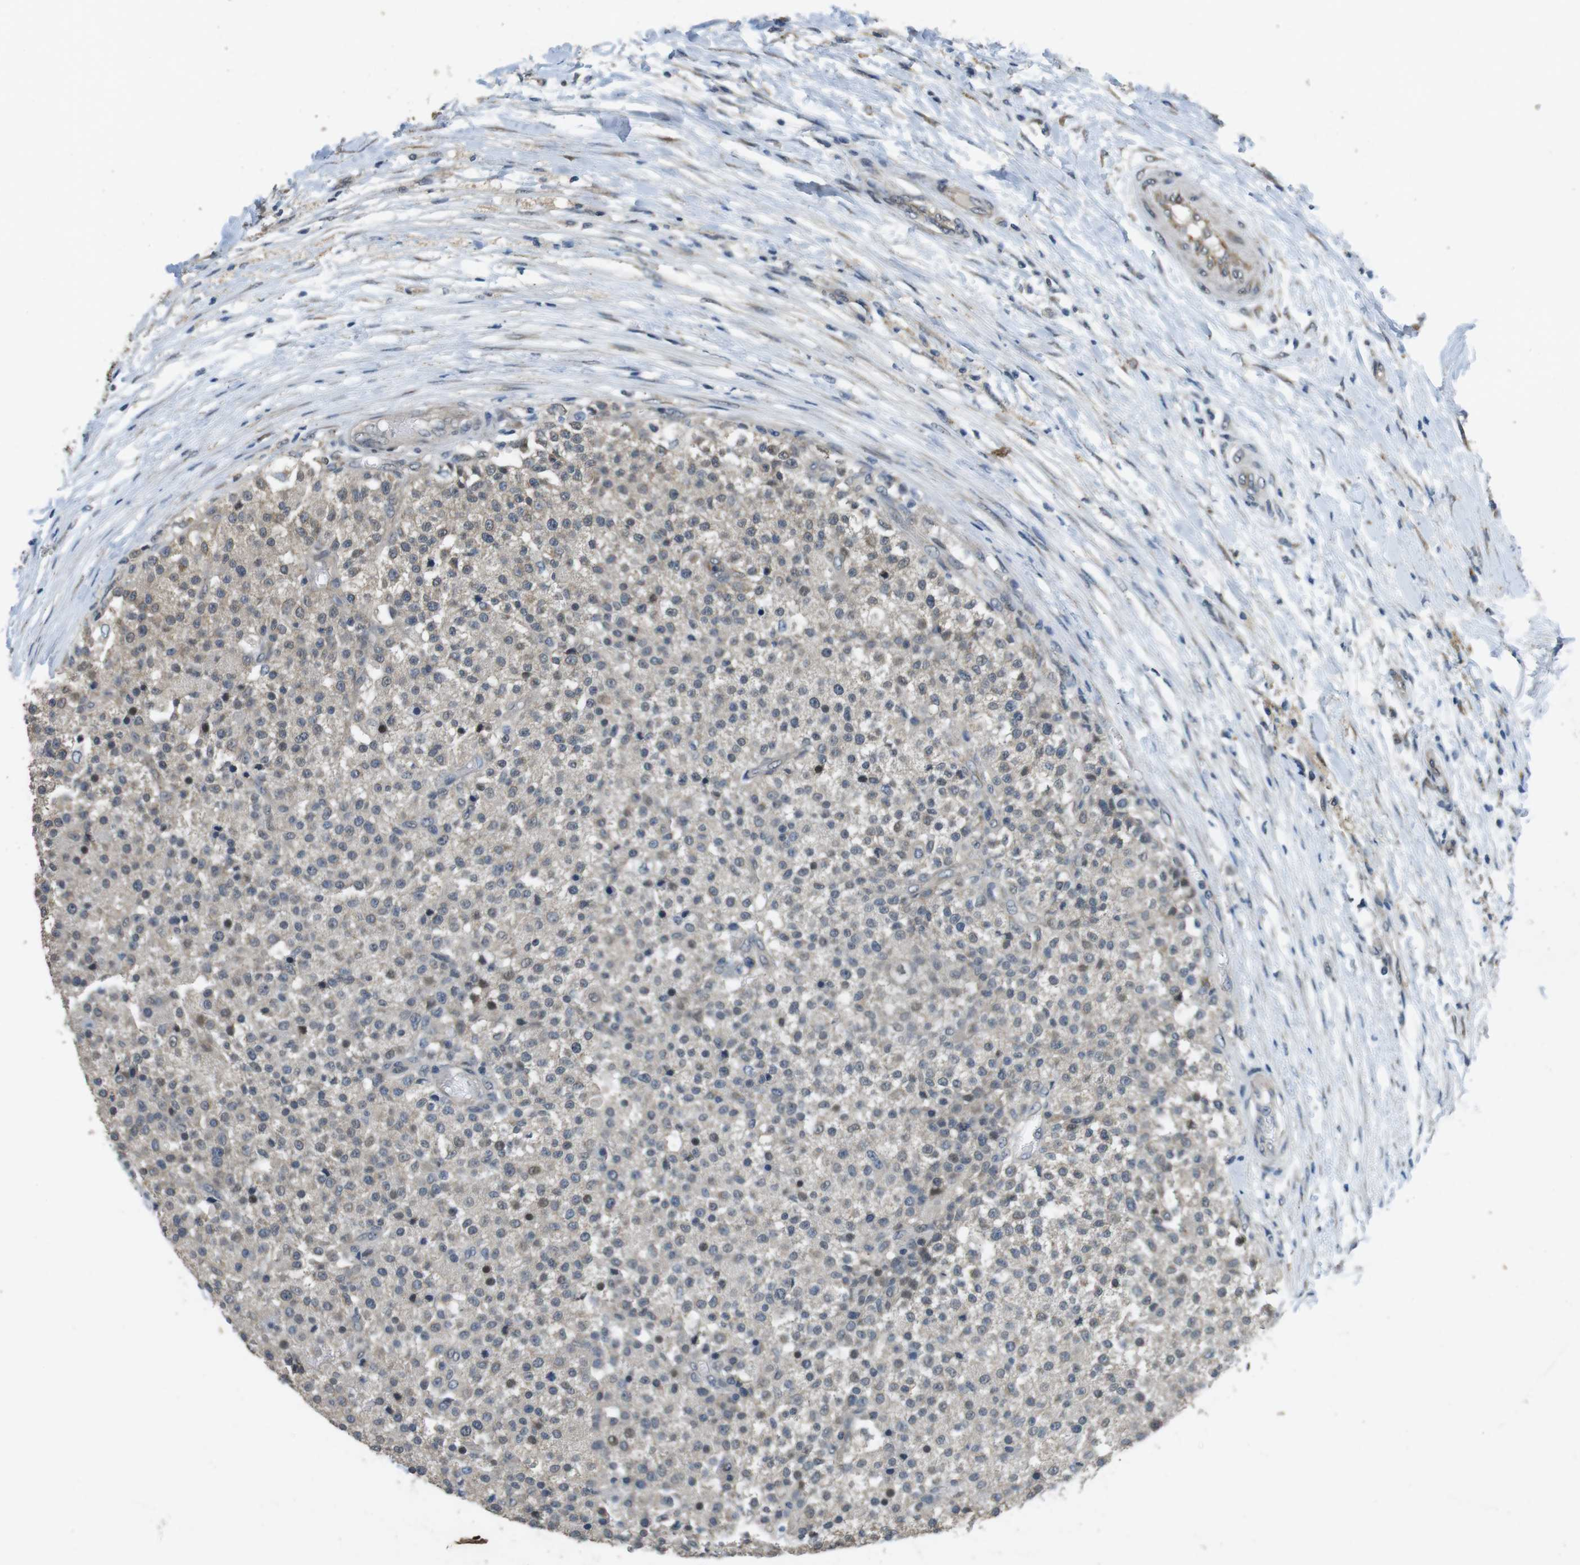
{"staining": {"intensity": "weak", "quantity": "25%-75%", "location": "cytoplasmic/membranous,nuclear"}, "tissue": "testis cancer", "cell_type": "Tumor cells", "image_type": "cancer", "snomed": [{"axis": "morphology", "description": "Seminoma, NOS"}, {"axis": "topography", "description": "Testis"}], "caption": "Immunohistochemistry micrograph of neoplastic tissue: human testis cancer (seminoma) stained using IHC shows low levels of weak protein expression localized specifically in the cytoplasmic/membranous and nuclear of tumor cells, appearing as a cytoplasmic/membranous and nuclear brown color.", "gene": "CLDN7", "patient": {"sex": "male", "age": 59}}